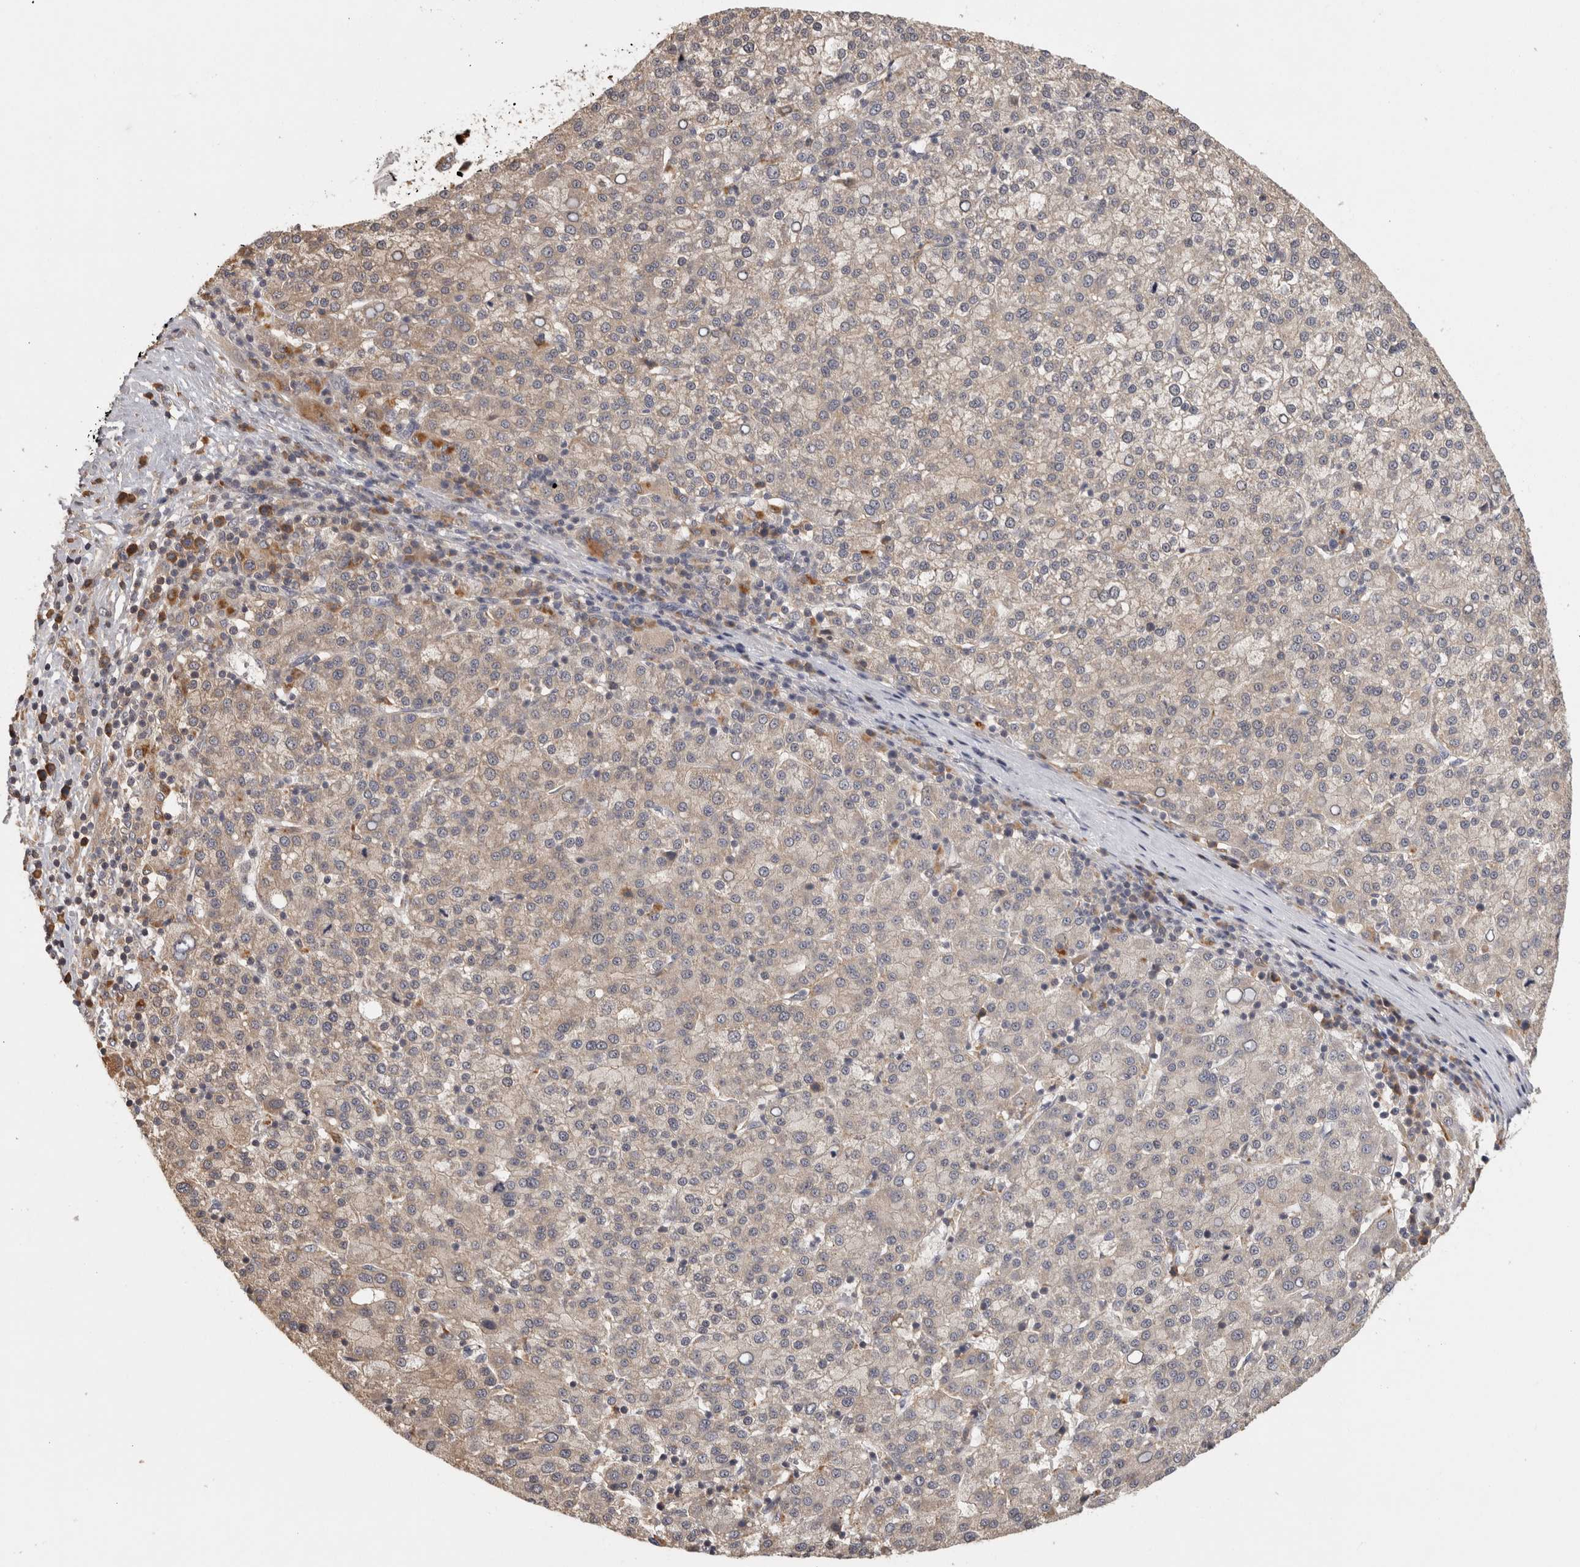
{"staining": {"intensity": "negative", "quantity": "none", "location": "none"}, "tissue": "liver cancer", "cell_type": "Tumor cells", "image_type": "cancer", "snomed": [{"axis": "morphology", "description": "Carcinoma, Hepatocellular, NOS"}, {"axis": "topography", "description": "Liver"}], "caption": "Tumor cells are negative for protein expression in human liver hepatocellular carcinoma. (DAB immunohistochemistry, high magnification).", "gene": "ACAT2", "patient": {"sex": "female", "age": 58}}